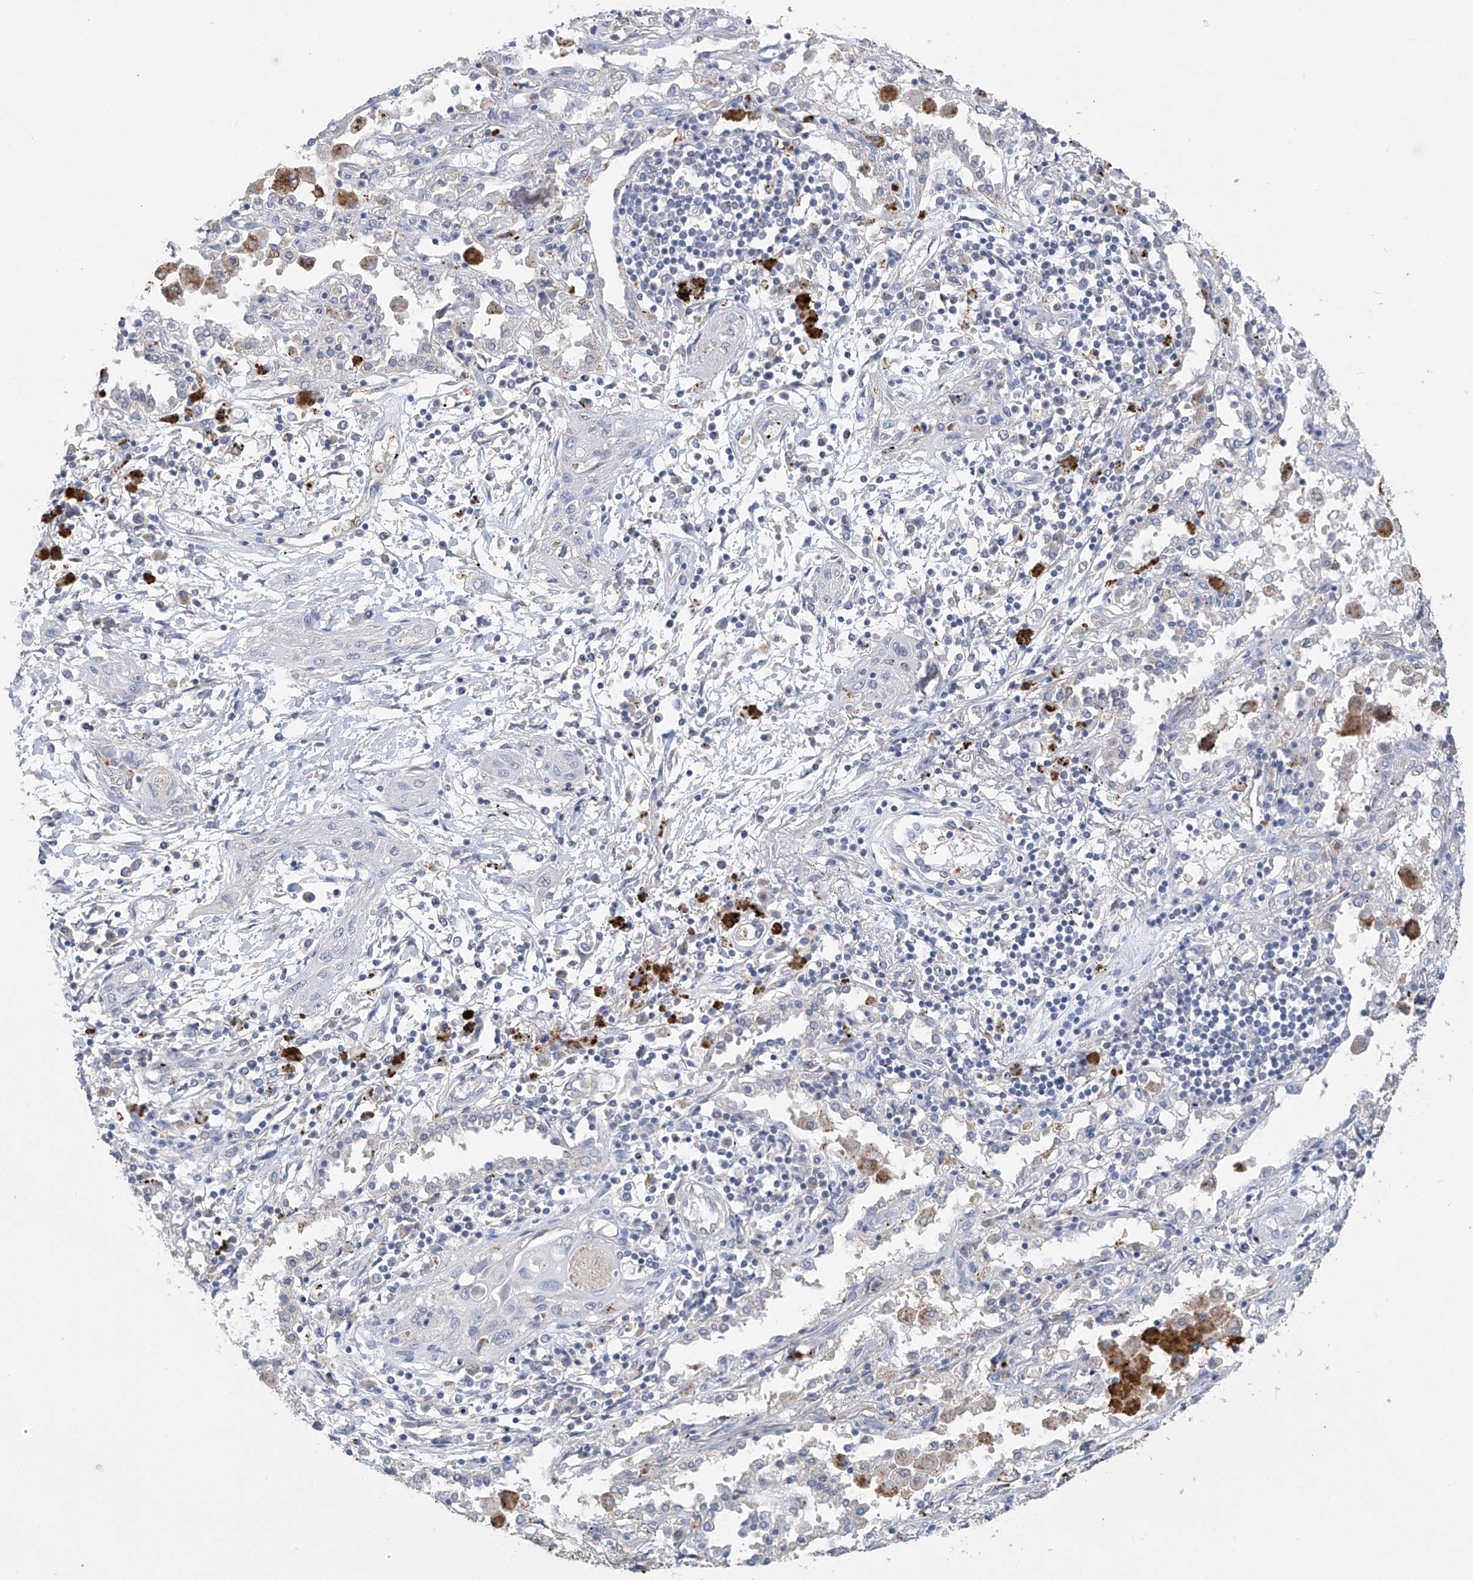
{"staining": {"intensity": "negative", "quantity": "none", "location": "none"}, "tissue": "lung cancer", "cell_type": "Tumor cells", "image_type": "cancer", "snomed": [{"axis": "morphology", "description": "Squamous cell carcinoma, NOS"}, {"axis": "topography", "description": "Lung"}], "caption": "This is an immunohistochemistry (IHC) photomicrograph of lung cancer. There is no positivity in tumor cells.", "gene": "OGT", "patient": {"sex": "female", "age": 47}}